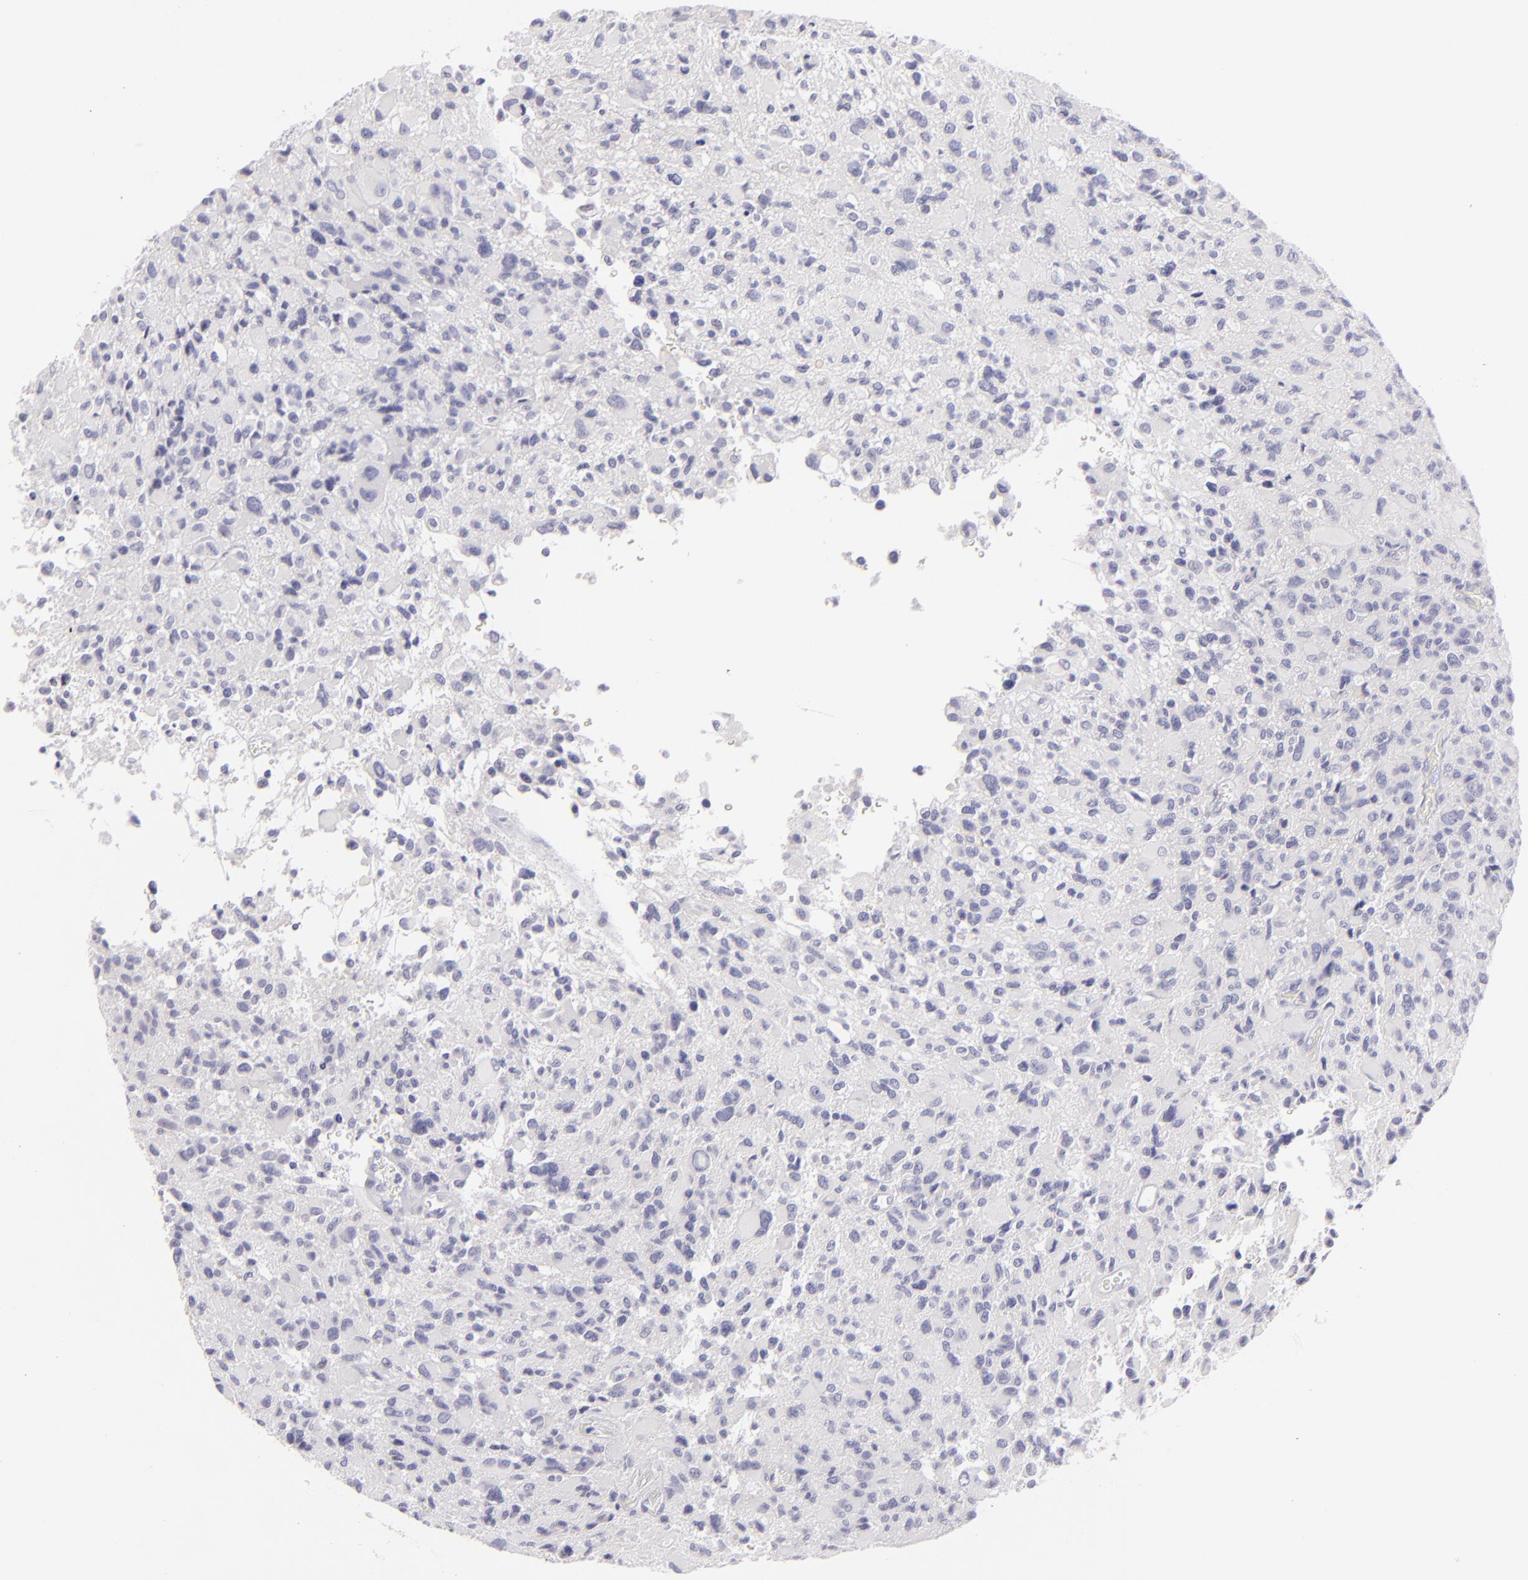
{"staining": {"intensity": "negative", "quantity": "none", "location": "none"}, "tissue": "glioma", "cell_type": "Tumor cells", "image_type": "cancer", "snomed": [{"axis": "morphology", "description": "Glioma, malignant, High grade"}, {"axis": "topography", "description": "Brain"}], "caption": "This is an immunohistochemistry micrograph of human malignant high-grade glioma. There is no expression in tumor cells.", "gene": "CLDN4", "patient": {"sex": "male", "age": 69}}